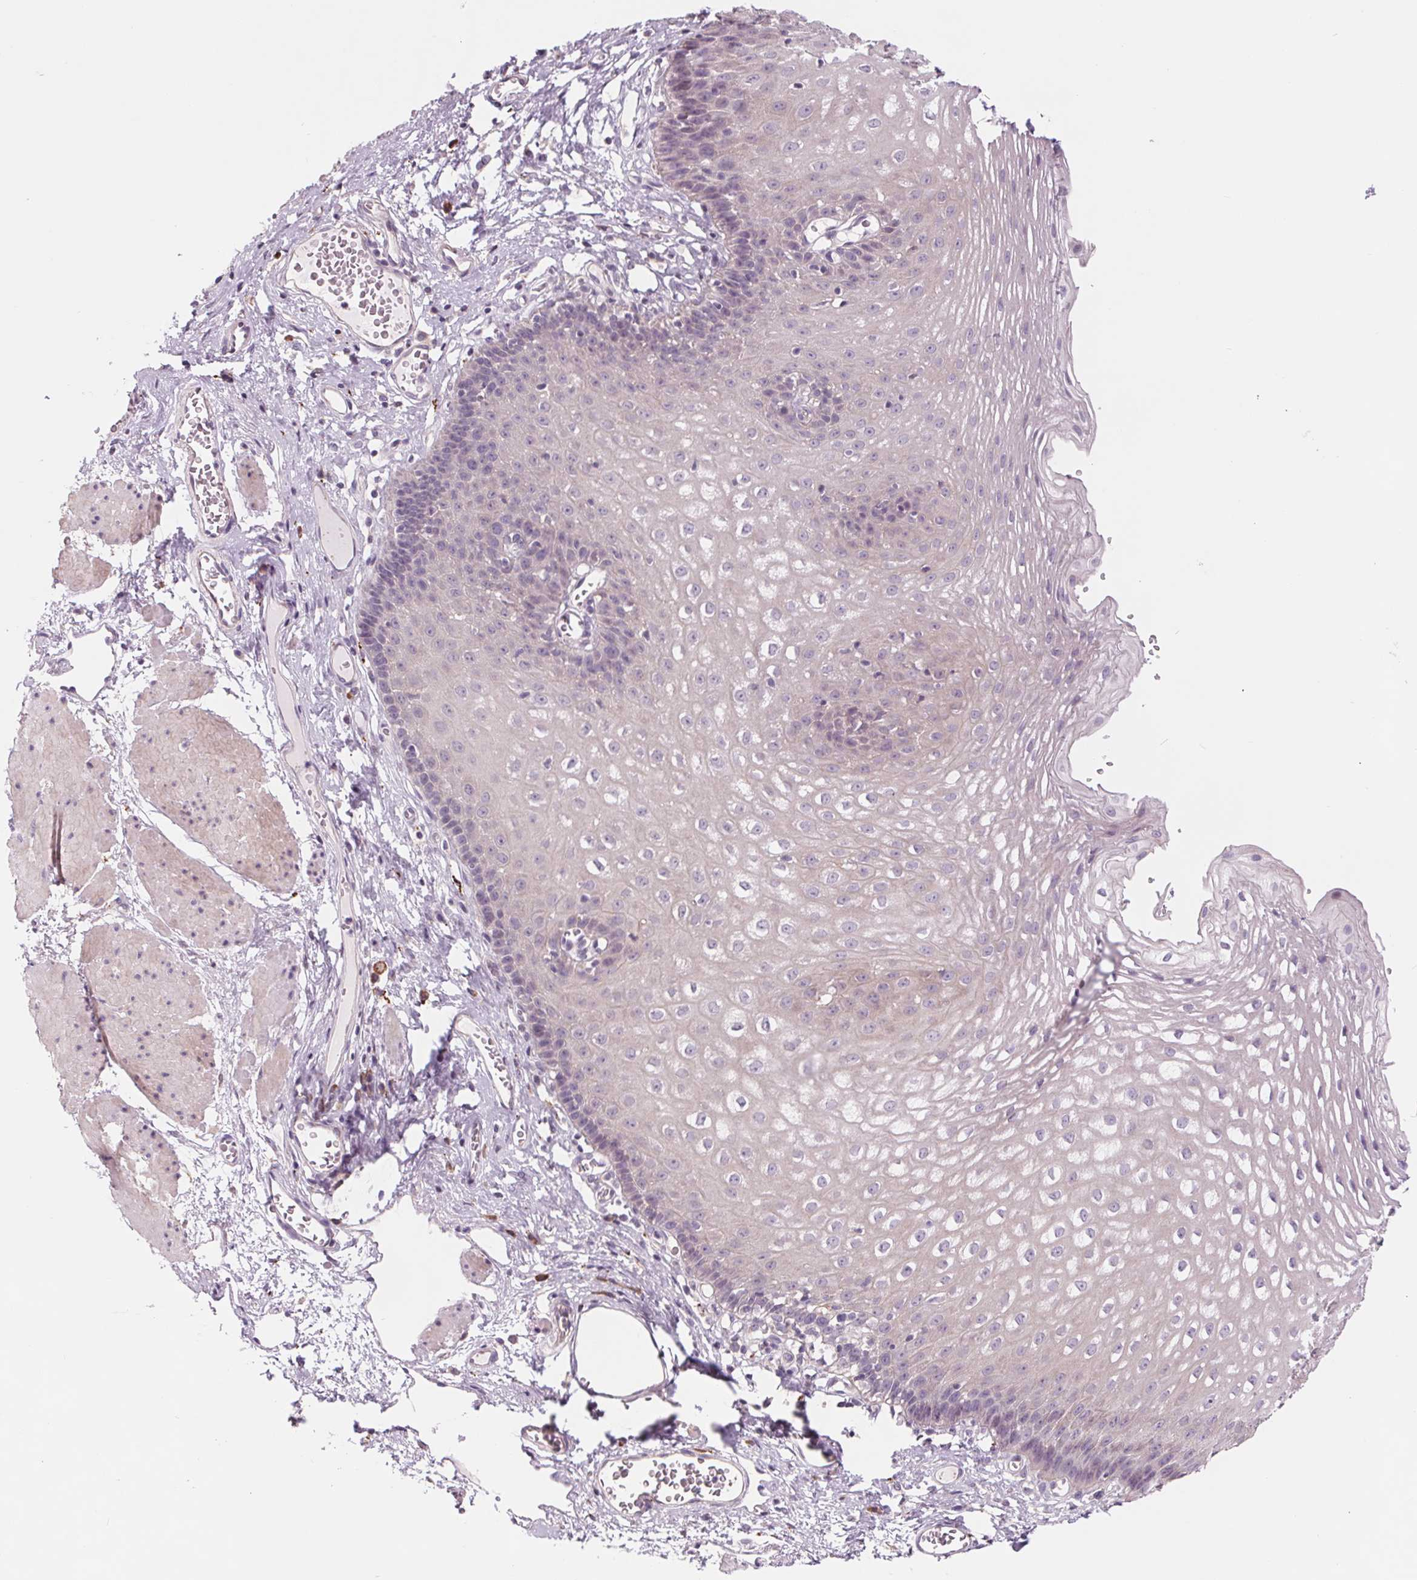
{"staining": {"intensity": "weak", "quantity": "<25%", "location": "cytoplasmic/membranous"}, "tissue": "esophagus", "cell_type": "Squamous epithelial cells", "image_type": "normal", "snomed": [{"axis": "morphology", "description": "Normal tissue, NOS"}, {"axis": "topography", "description": "Esophagus"}], "caption": "This histopathology image is of unremarkable esophagus stained with immunohistochemistry (IHC) to label a protein in brown with the nuclei are counter-stained blue. There is no positivity in squamous epithelial cells. Brightfield microscopy of IHC stained with DAB (brown) and hematoxylin (blue), captured at high magnification.", "gene": "SAMD5", "patient": {"sex": "male", "age": 72}}